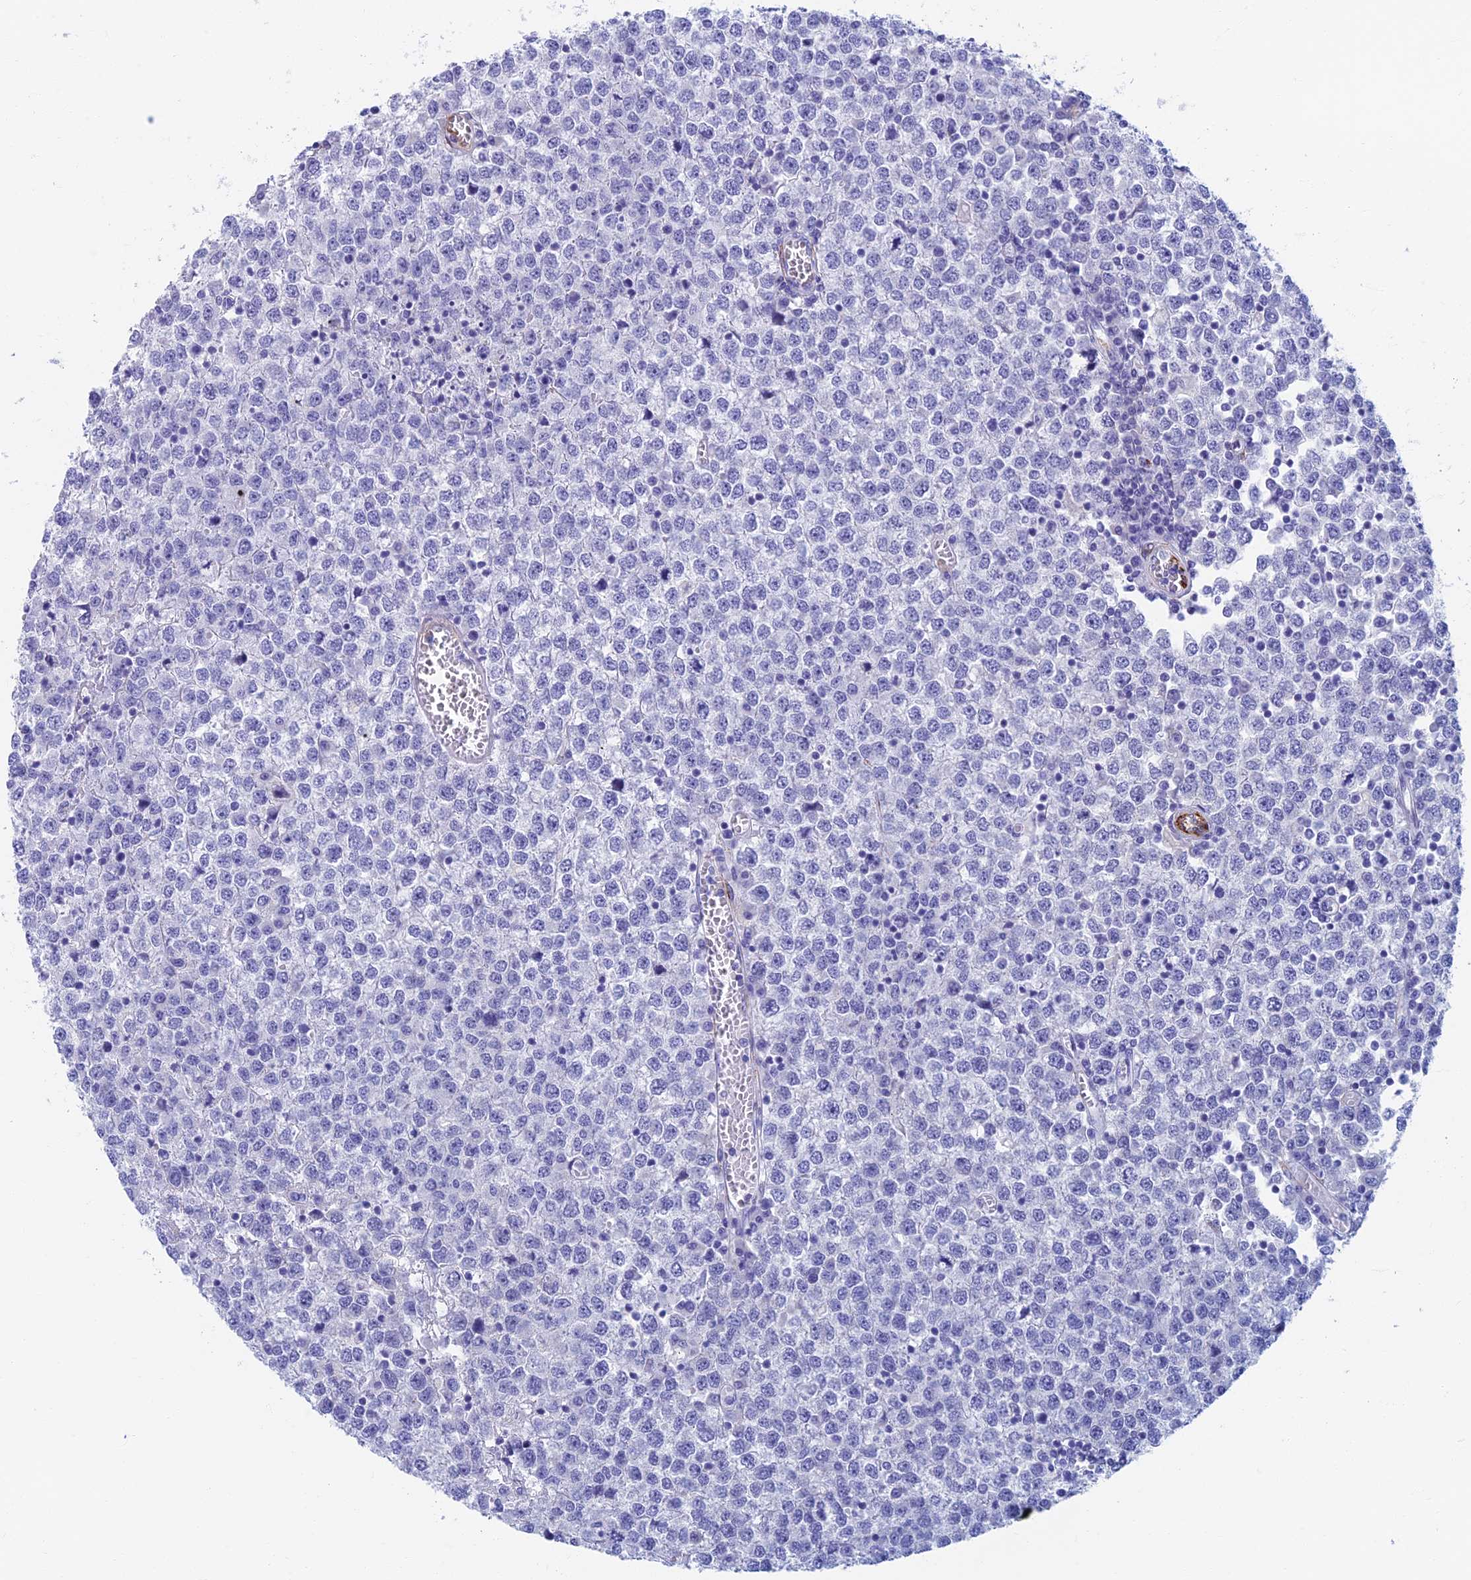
{"staining": {"intensity": "negative", "quantity": "none", "location": "none"}, "tissue": "testis cancer", "cell_type": "Tumor cells", "image_type": "cancer", "snomed": [{"axis": "morphology", "description": "Seminoma, NOS"}, {"axis": "topography", "description": "Testis"}], "caption": "DAB (3,3'-diaminobenzidine) immunohistochemical staining of human testis seminoma displays no significant staining in tumor cells.", "gene": "ETFRF1", "patient": {"sex": "male", "age": 65}}